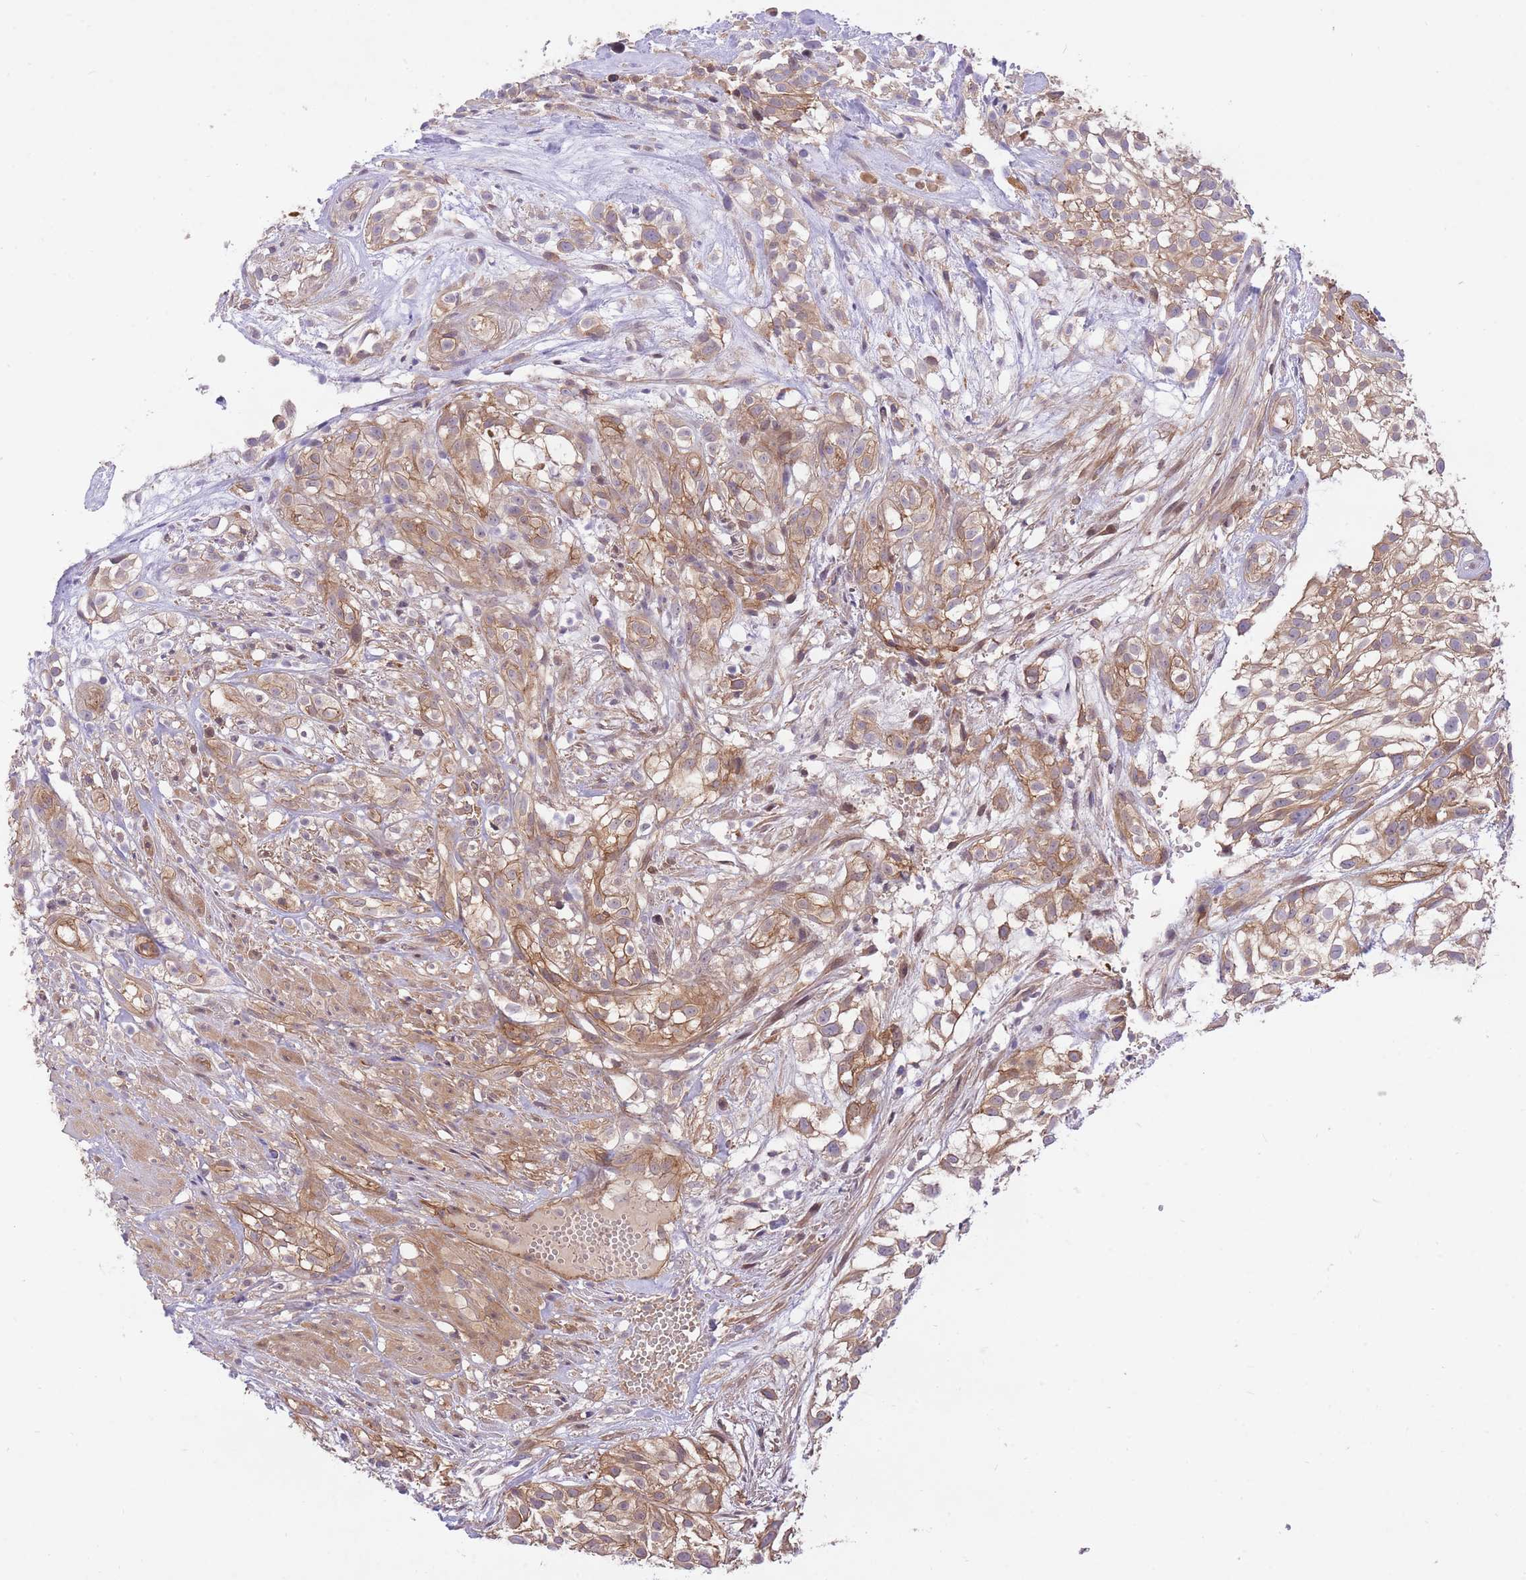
{"staining": {"intensity": "moderate", "quantity": ">75%", "location": "cytoplasmic/membranous"}, "tissue": "urothelial cancer", "cell_type": "Tumor cells", "image_type": "cancer", "snomed": [{"axis": "morphology", "description": "Urothelial carcinoma, High grade"}, {"axis": "topography", "description": "Urinary bladder"}], "caption": "Urothelial carcinoma (high-grade) stained with DAB (3,3'-diaminobenzidine) immunohistochemistry shows medium levels of moderate cytoplasmic/membranous expression in about >75% of tumor cells. The staining was performed using DAB to visualize the protein expression in brown, while the nuclei were stained in blue with hematoxylin (Magnification: 20x).", "gene": "PREP", "patient": {"sex": "male", "age": 56}}